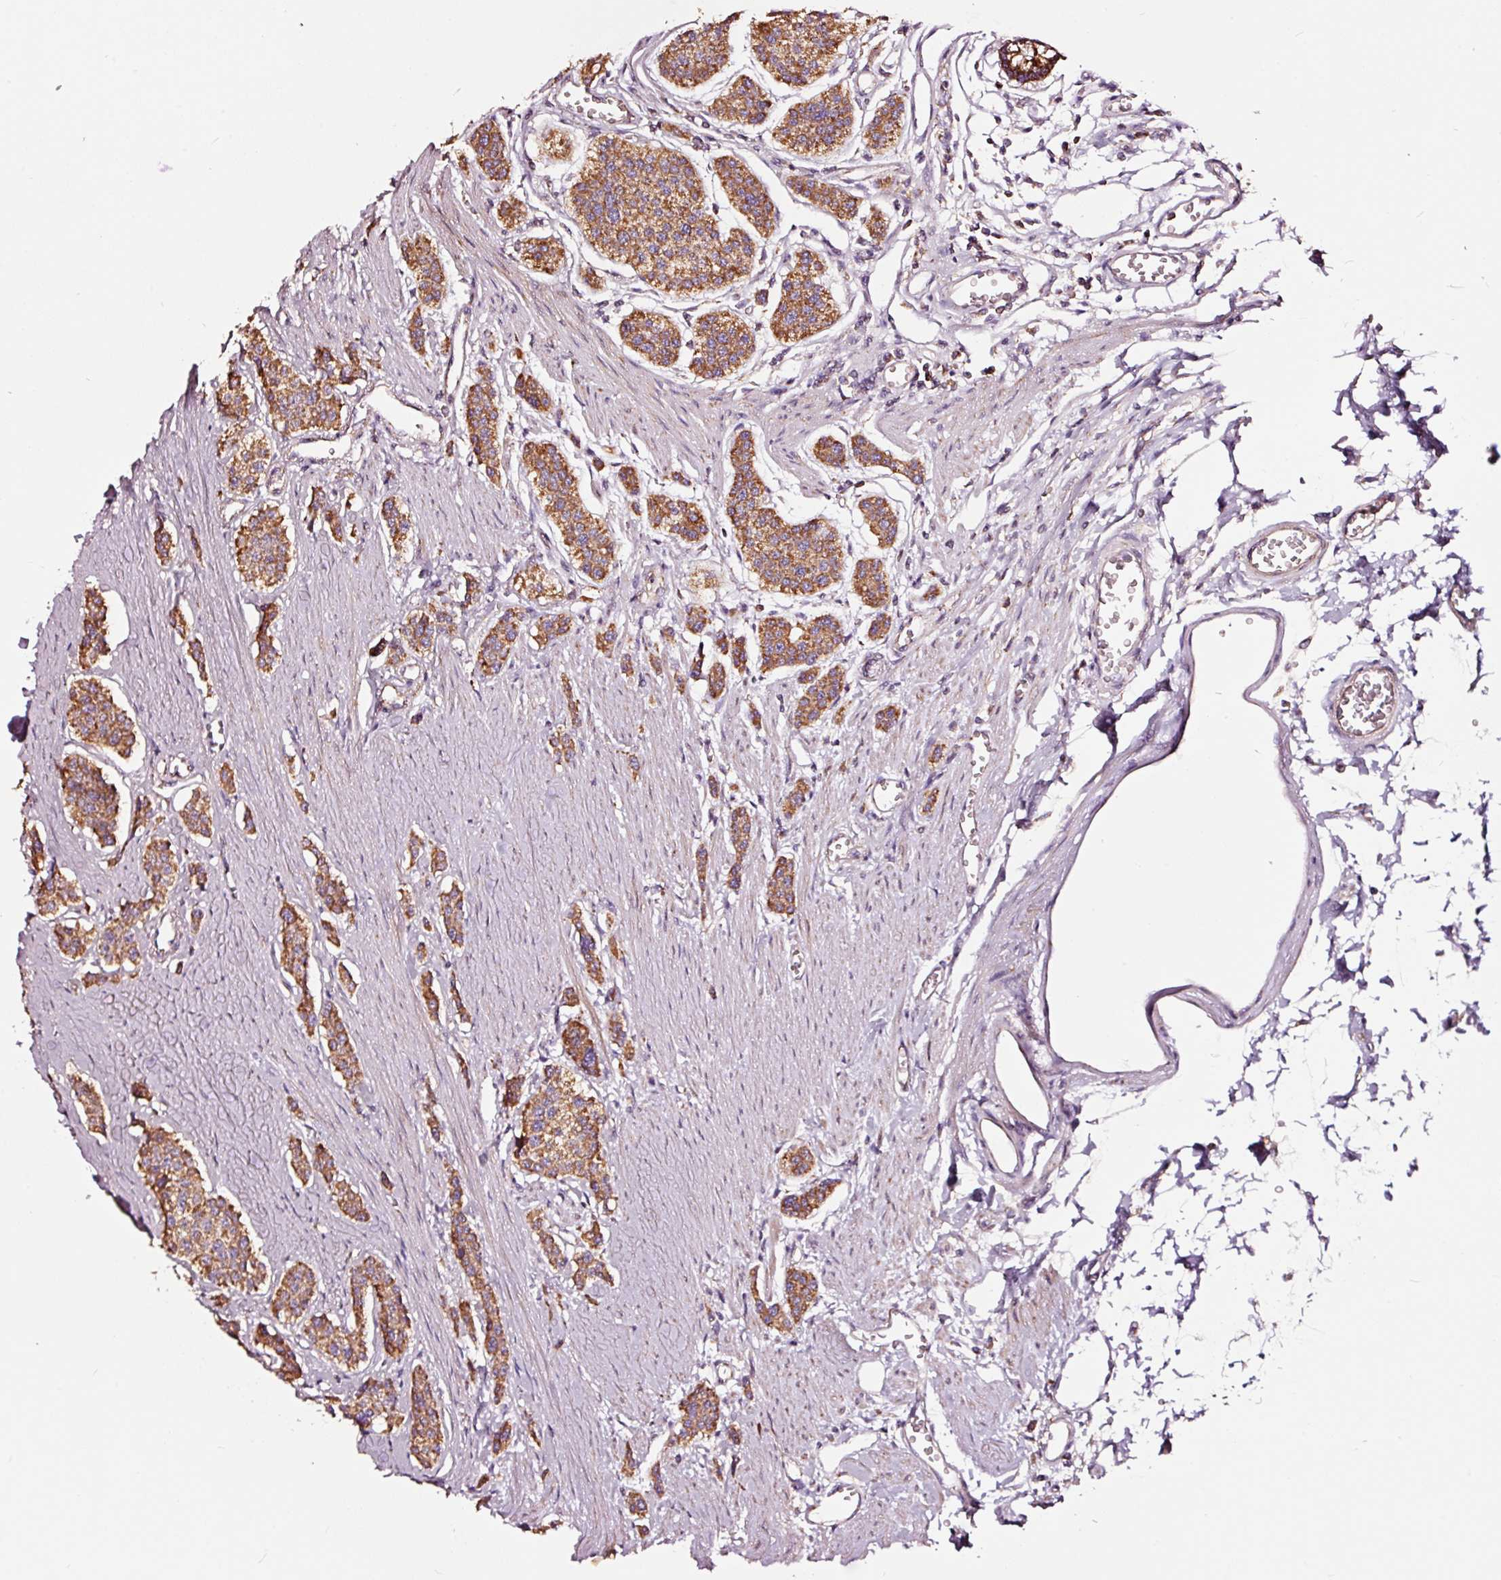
{"staining": {"intensity": "moderate", "quantity": ">75%", "location": "cytoplasmic/membranous"}, "tissue": "carcinoid", "cell_type": "Tumor cells", "image_type": "cancer", "snomed": [{"axis": "morphology", "description": "Carcinoid, malignant, NOS"}, {"axis": "topography", "description": "Small intestine"}], "caption": "This photomicrograph exhibits immunohistochemistry staining of human carcinoid, with medium moderate cytoplasmic/membranous expression in approximately >75% of tumor cells.", "gene": "TPM1", "patient": {"sex": "male", "age": 60}}